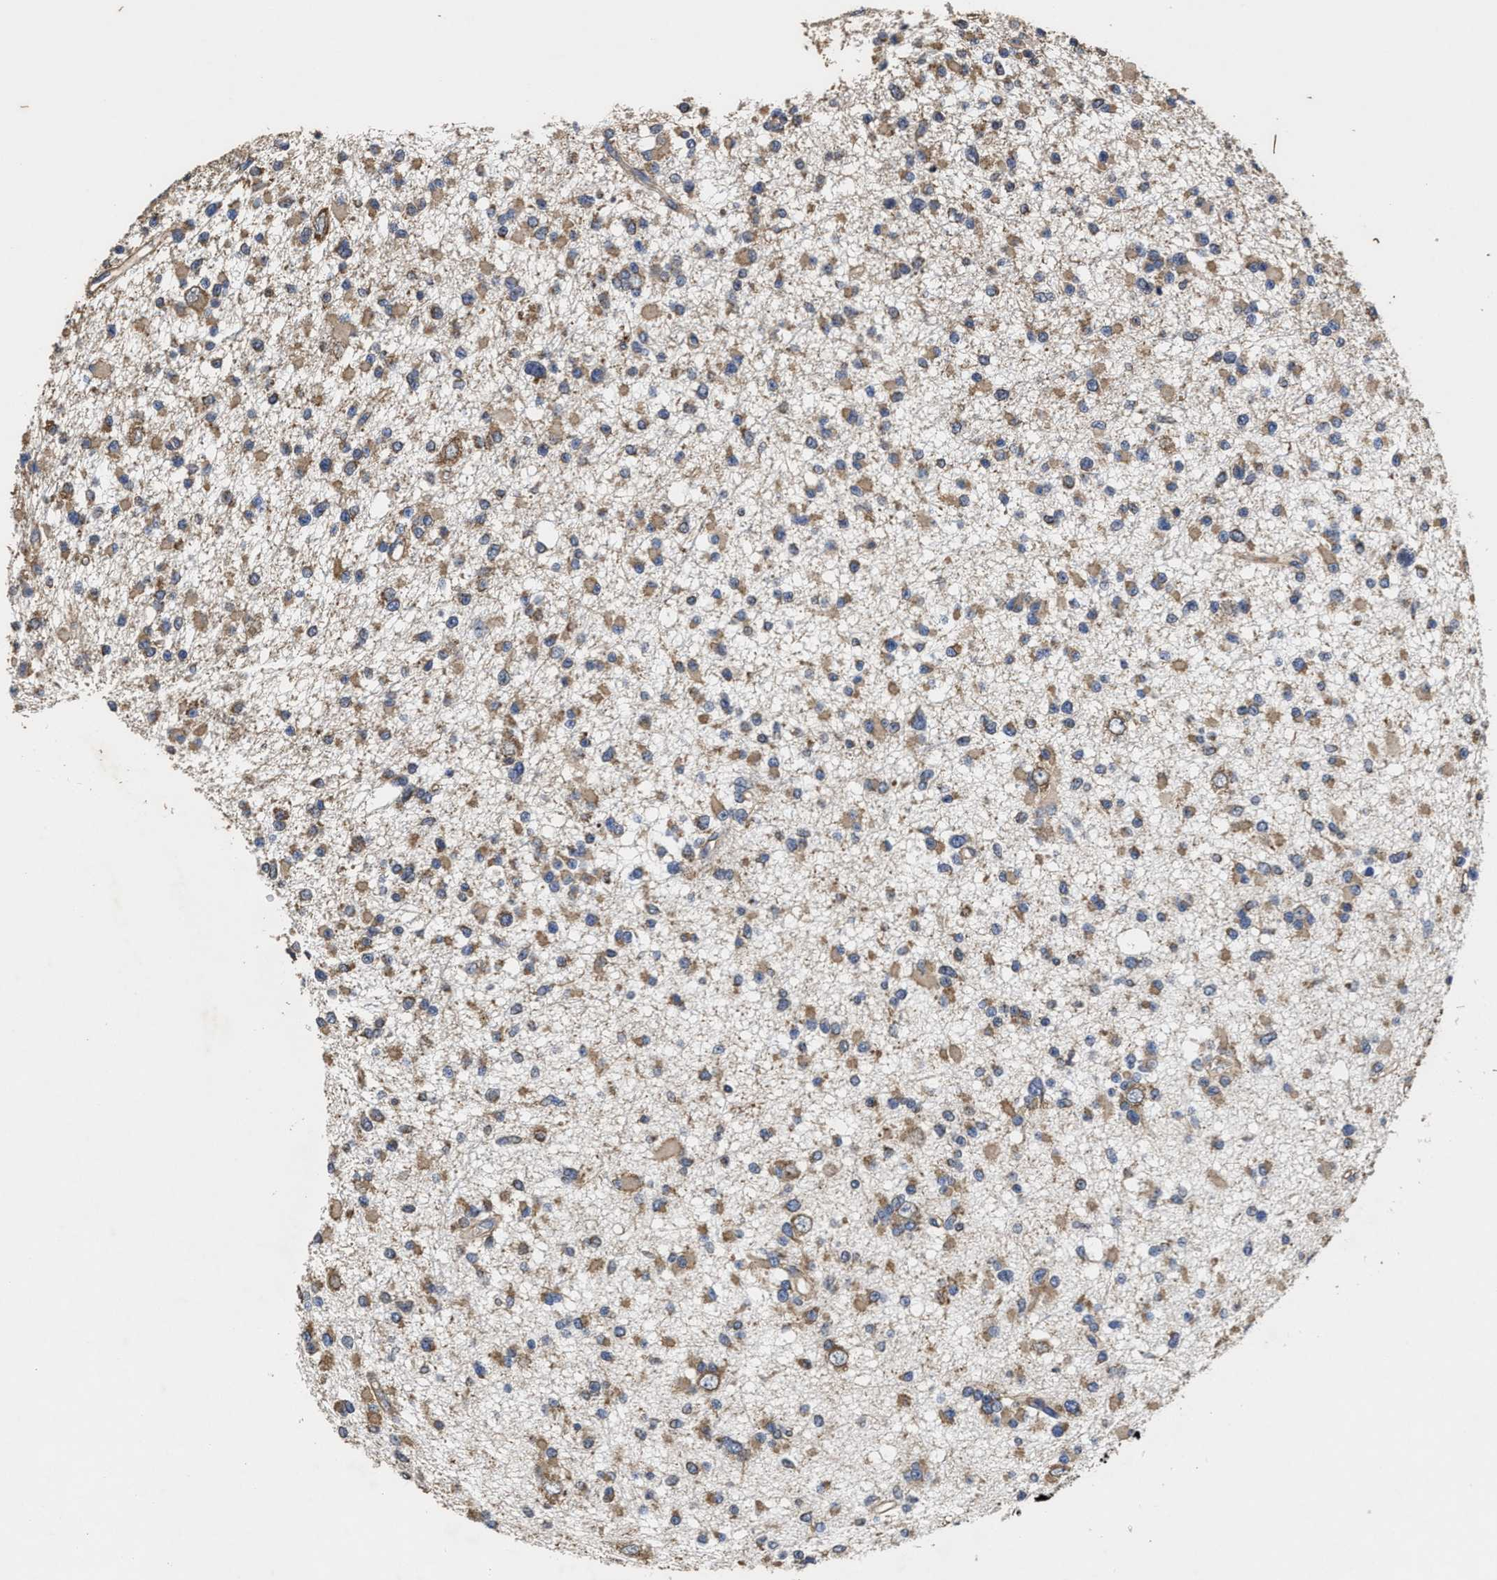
{"staining": {"intensity": "moderate", "quantity": ">75%", "location": "cytoplasmic/membranous"}, "tissue": "glioma", "cell_type": "Tumor cells", "image_type": "cancer", "snomed": [{"axis": "morphology", "description": "Glioma, malignant, Low grade"}, {"axis": "topography", "description": "Brain"}], "caption": "Brown immunohistochemical staining in human malignant glioma (low-grade) reveals moderate cytoplasmic/membranous positivity in approximately >75% of tumor cells.", "gene": "SFXN4", "patient": {"sex": "female", "age": 22}}